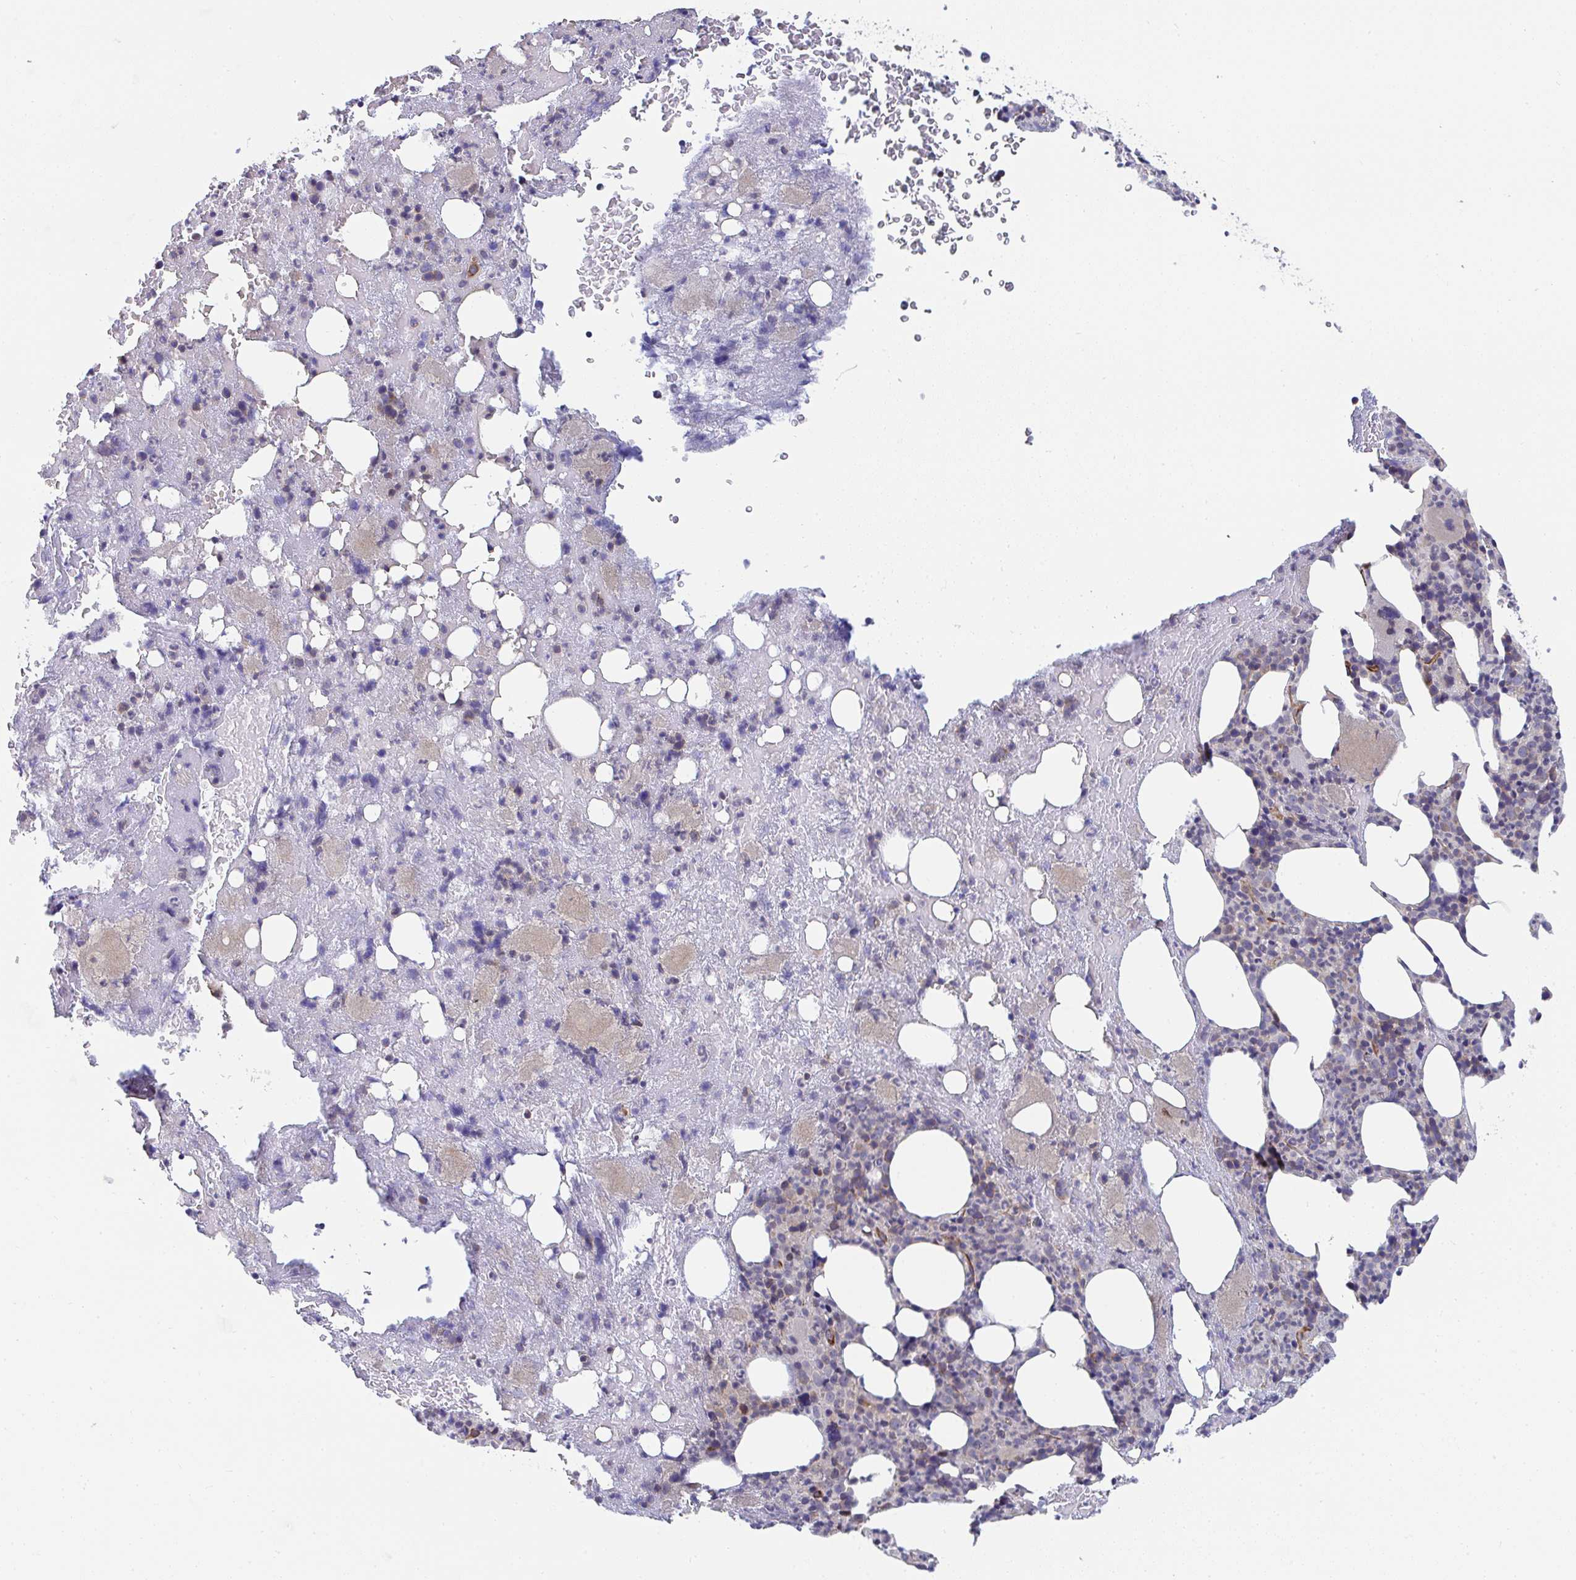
{"staining": {"intensity": "moderate", "quantity": "<25%", "location": "cytoplasmic/membranous"}, "tissue": "bone marrow", "cell_type": "Hematopoietic cells", "image_type": "normal", "snomed": [{"axis": "morphology", "description": "Normal tissue, NOS"}, {"axis": "topography", "description": "Bone marrow"}], "caption": "This is an image of IHC staining of normal bone marrow, which shows moderate positivity in the cytoplasmic/membranous of hematopoietic cells.", "gene": "EIF1AD", "patient": {"sex": "female", "age": 59}}